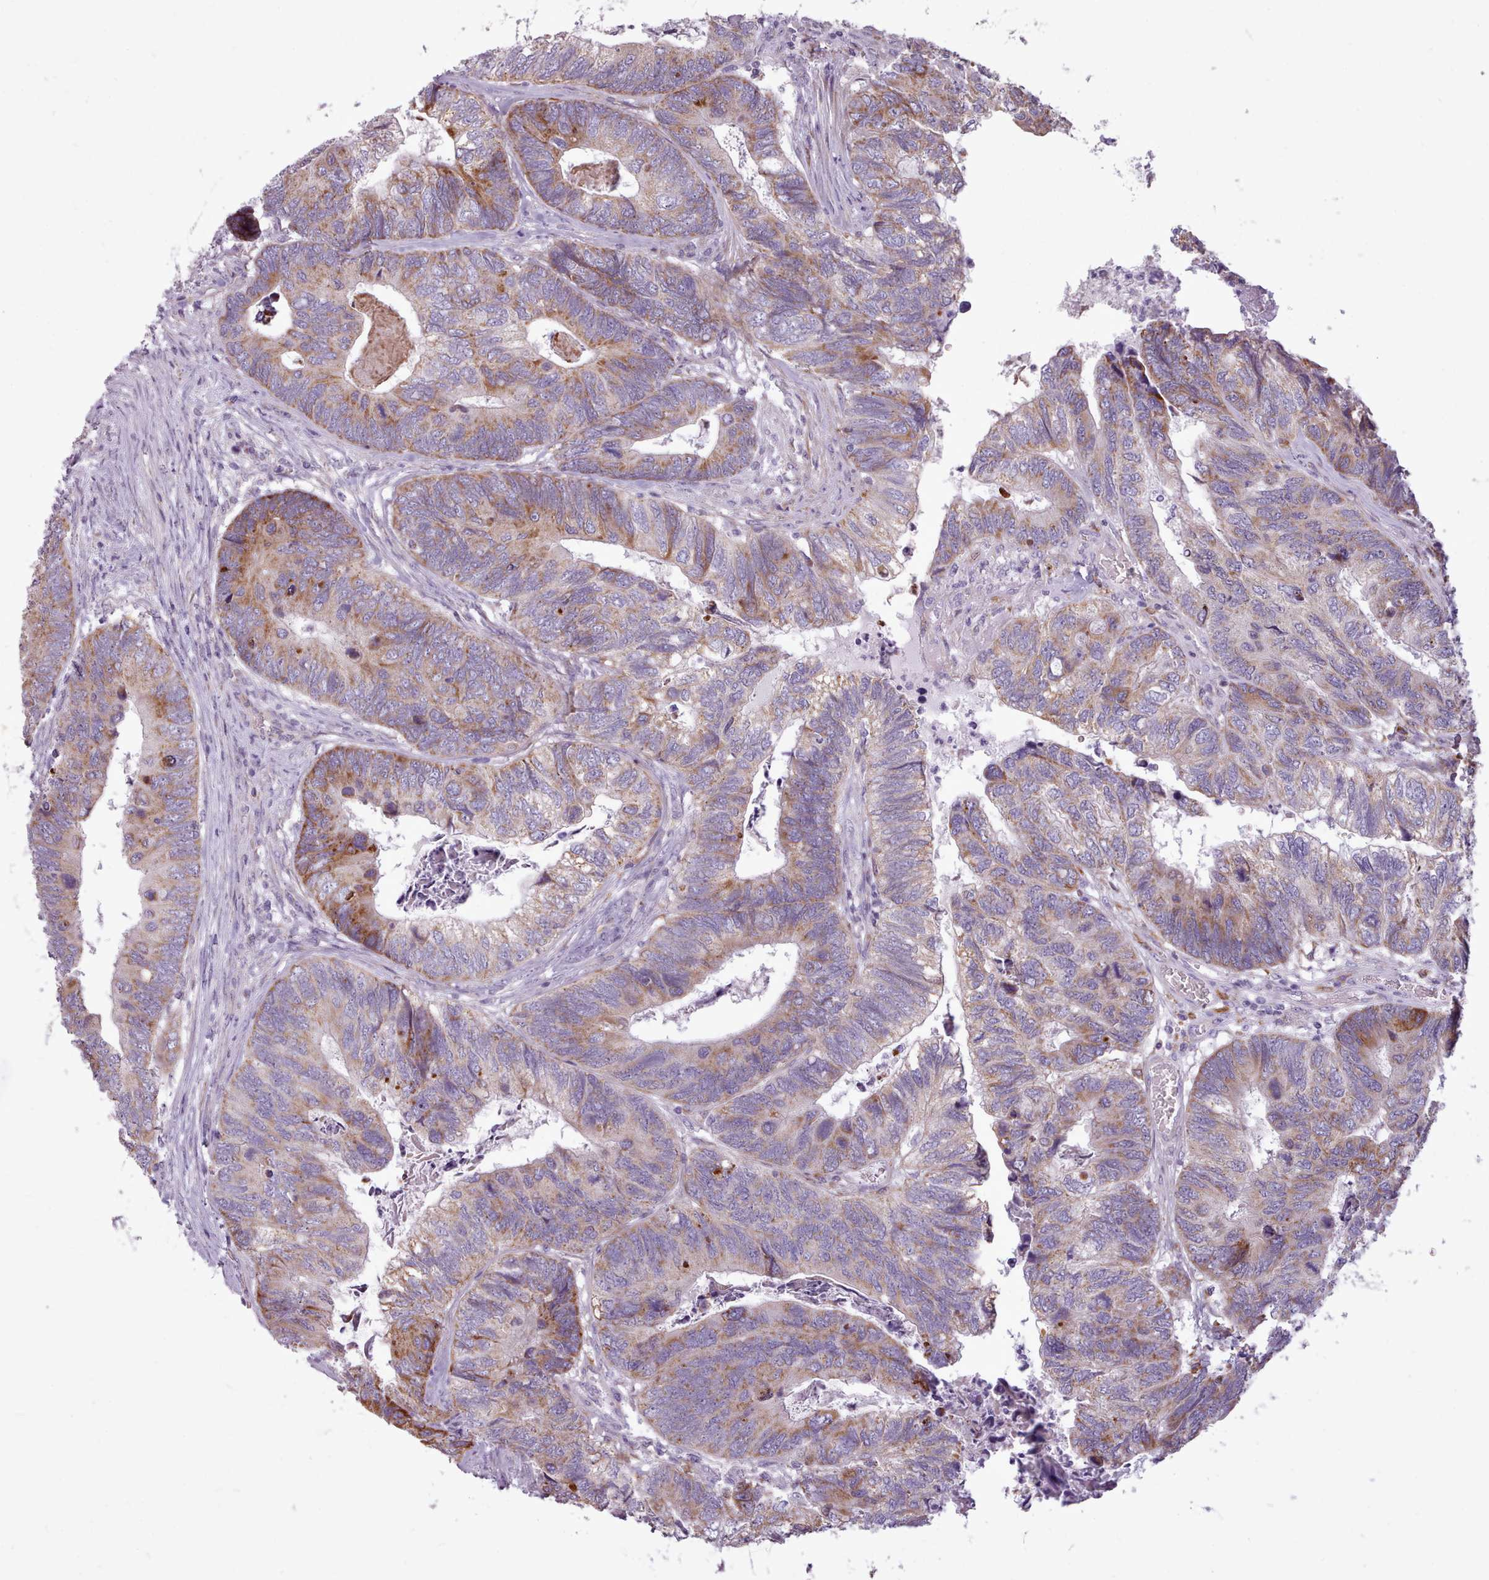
{"staining": {"intensity": "moderate", "quantity": ">75%", "location": "cytoplasmic/membranous"}, "tissue": "colorectal cancer", "cell_type": "Tumor cells", "image_type": "cancer", "snomed": [{"axis": "morphology", "description": "Adenocarcinoma, NOS"}, {"axis": "topography", "description": "Colon"}], "caption": "Protein staining by immunohistochemistry exhibits moderate cytoplasmic/membranous positivity in about >75% of tumor cells in adenocarcinoma (colorectal). The staining was performed using DAB, with brown indicating positive protein expression. Nuclei are stained blue with hematoxylin.", "gene": "AVL9", "patient": {"sex": "female", "age": 67}}